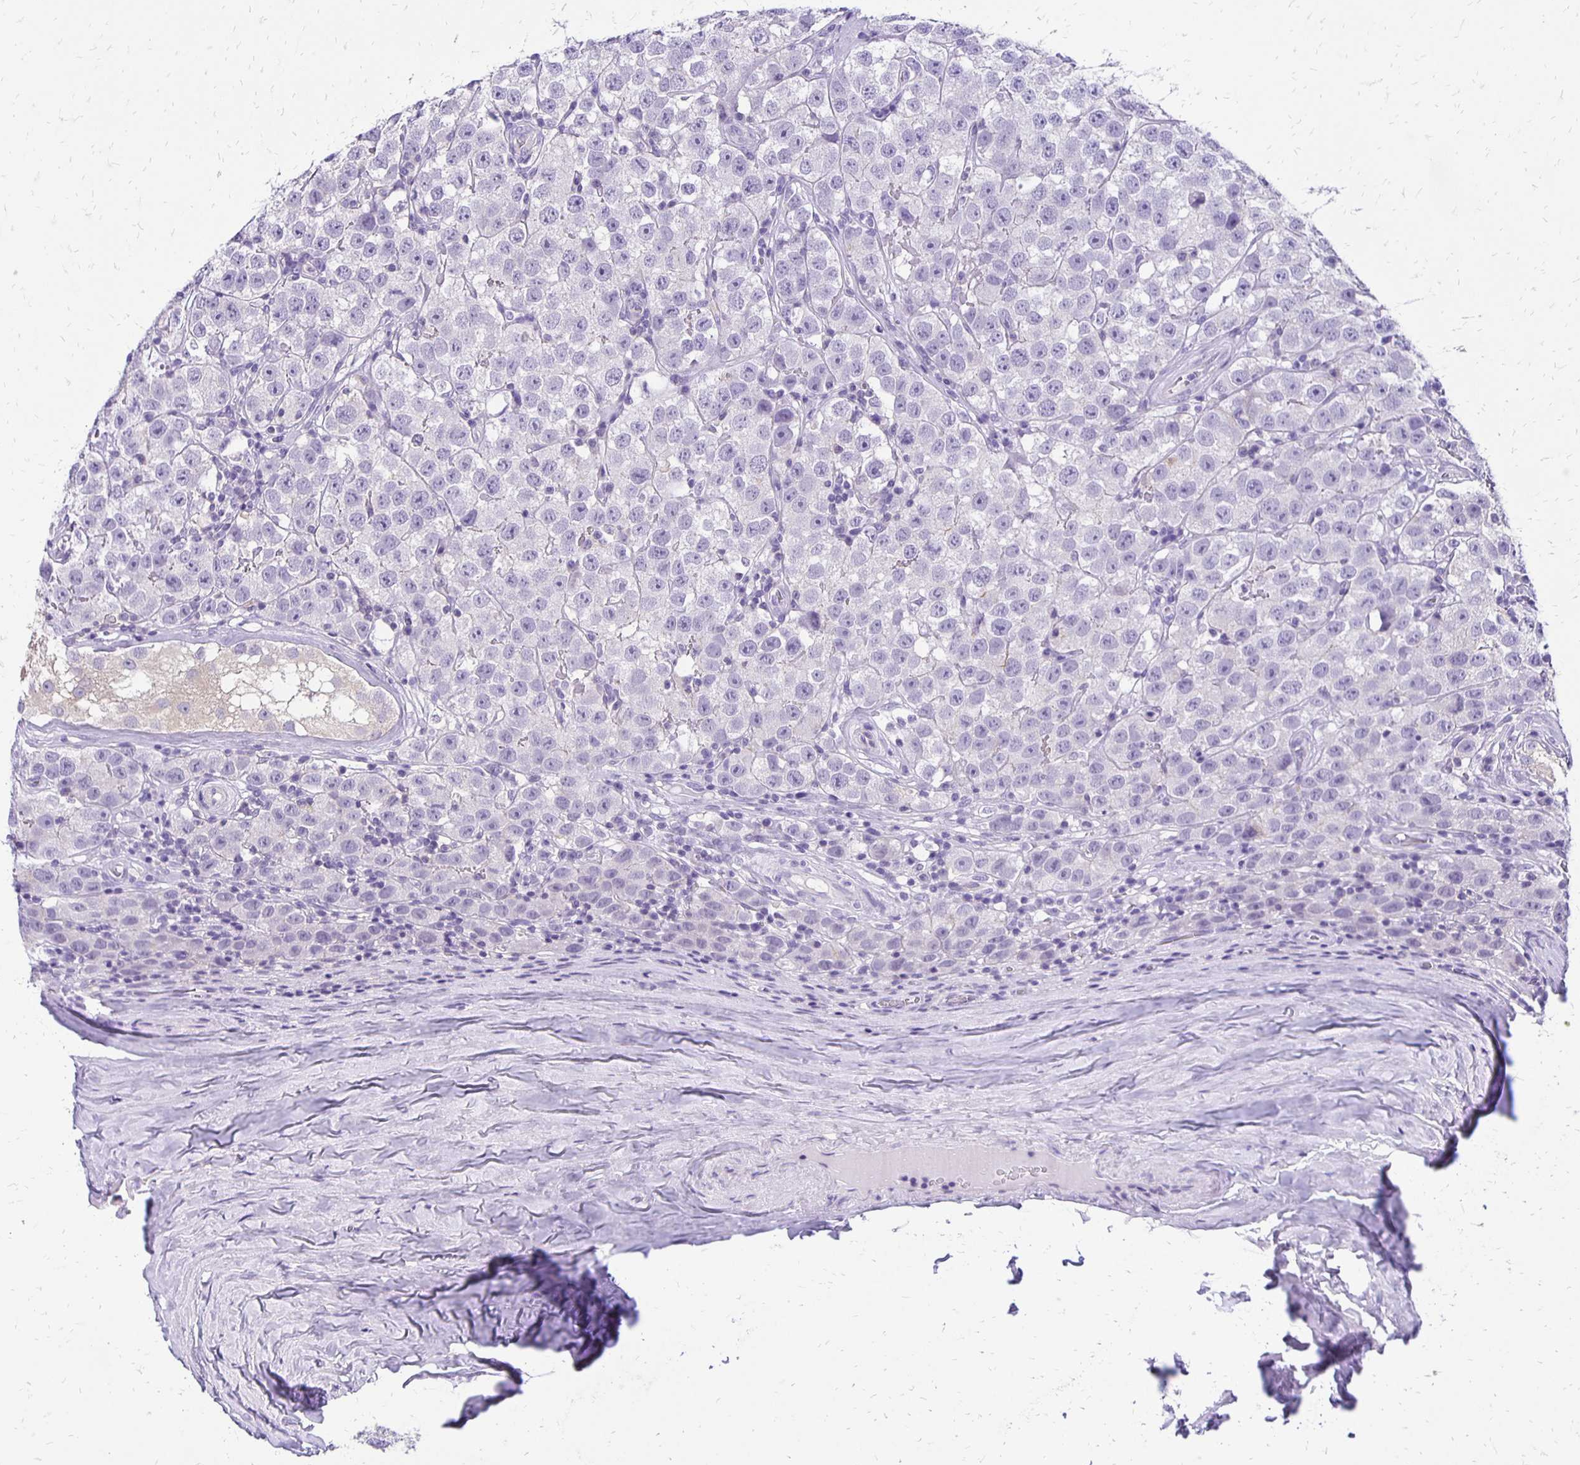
{"staining": {"intensity": "negative", "quantity": "none", "location": "none"}, "tissue": "testis cancer", "cell_type": "Tumor cells", "image_type": "cancer", "snomed": [{"axis": "morphology", "description": "Seminoma, NOS"}, {"axis": "topography", "description": "Testis"}], "caption": "A high-resolution micrograph shows immunohistochemistry staining of seminoma (testis), which displays no significant staining in tumor cells.", "gene": "ANKRD45", "patient": {"sex": "male", "age": 34}}